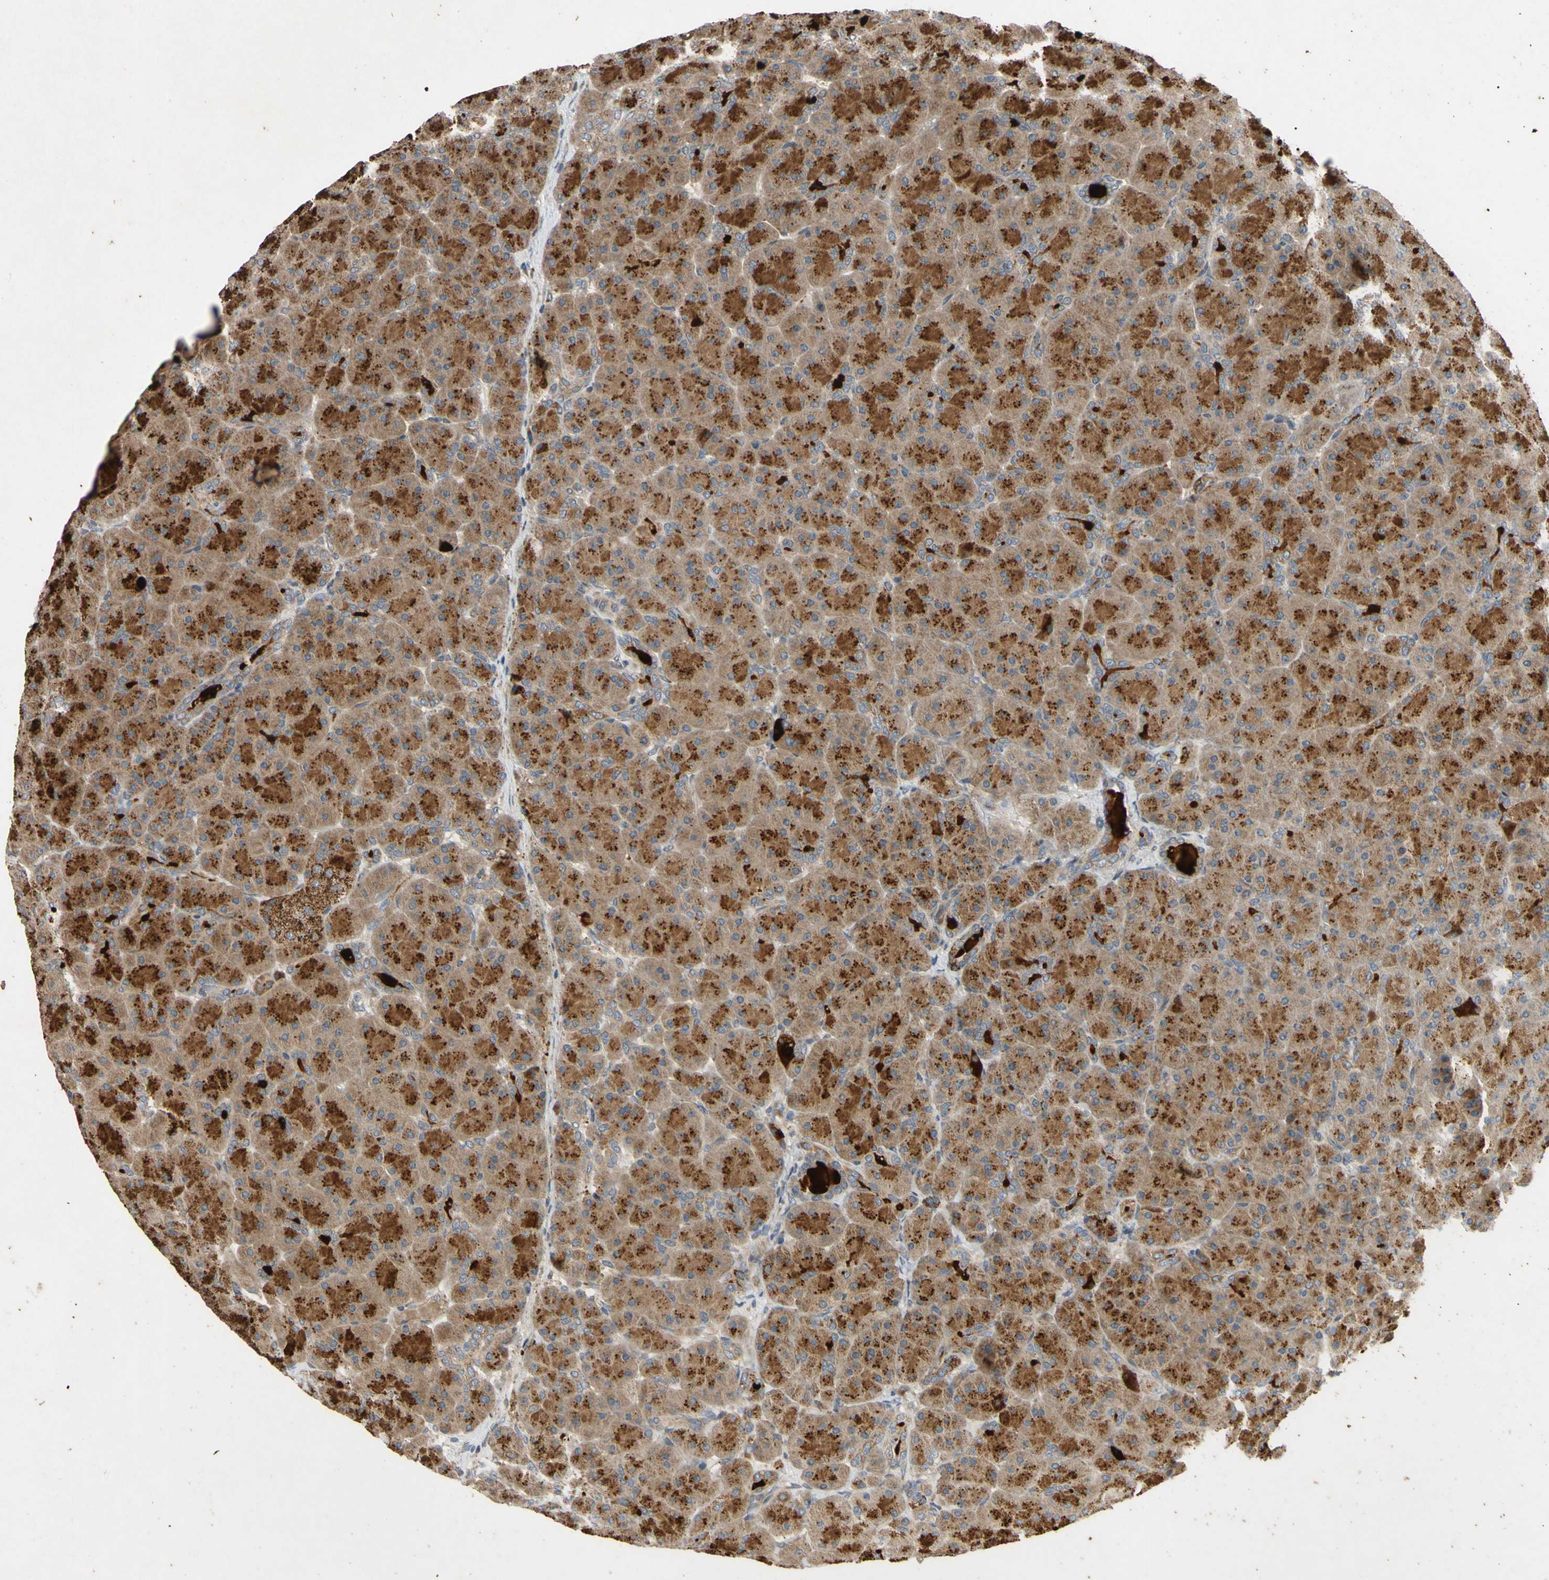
{"staining": {"intensity": "strong", "quantity": ">75%", "location": "cytoplasmic/membranous"}, "tissue": "pancreas", "cell_type": "Exocrine glandular cells", "image_type": "normal", "snomed": [{"axis": "morphology", "description": "Normal tissue, NOS"}, {"axis": "topography", "description": "Pancreas"}], "caption": "Protein expression analysis of normal human pancreas reveals strong cytoplasmic/membranous positivity in about >75% of exocrine glandular cells. Nuclei are stained in blue.", "gene": "PARD6A", "patient": {"sex": "male", "age": 66}}